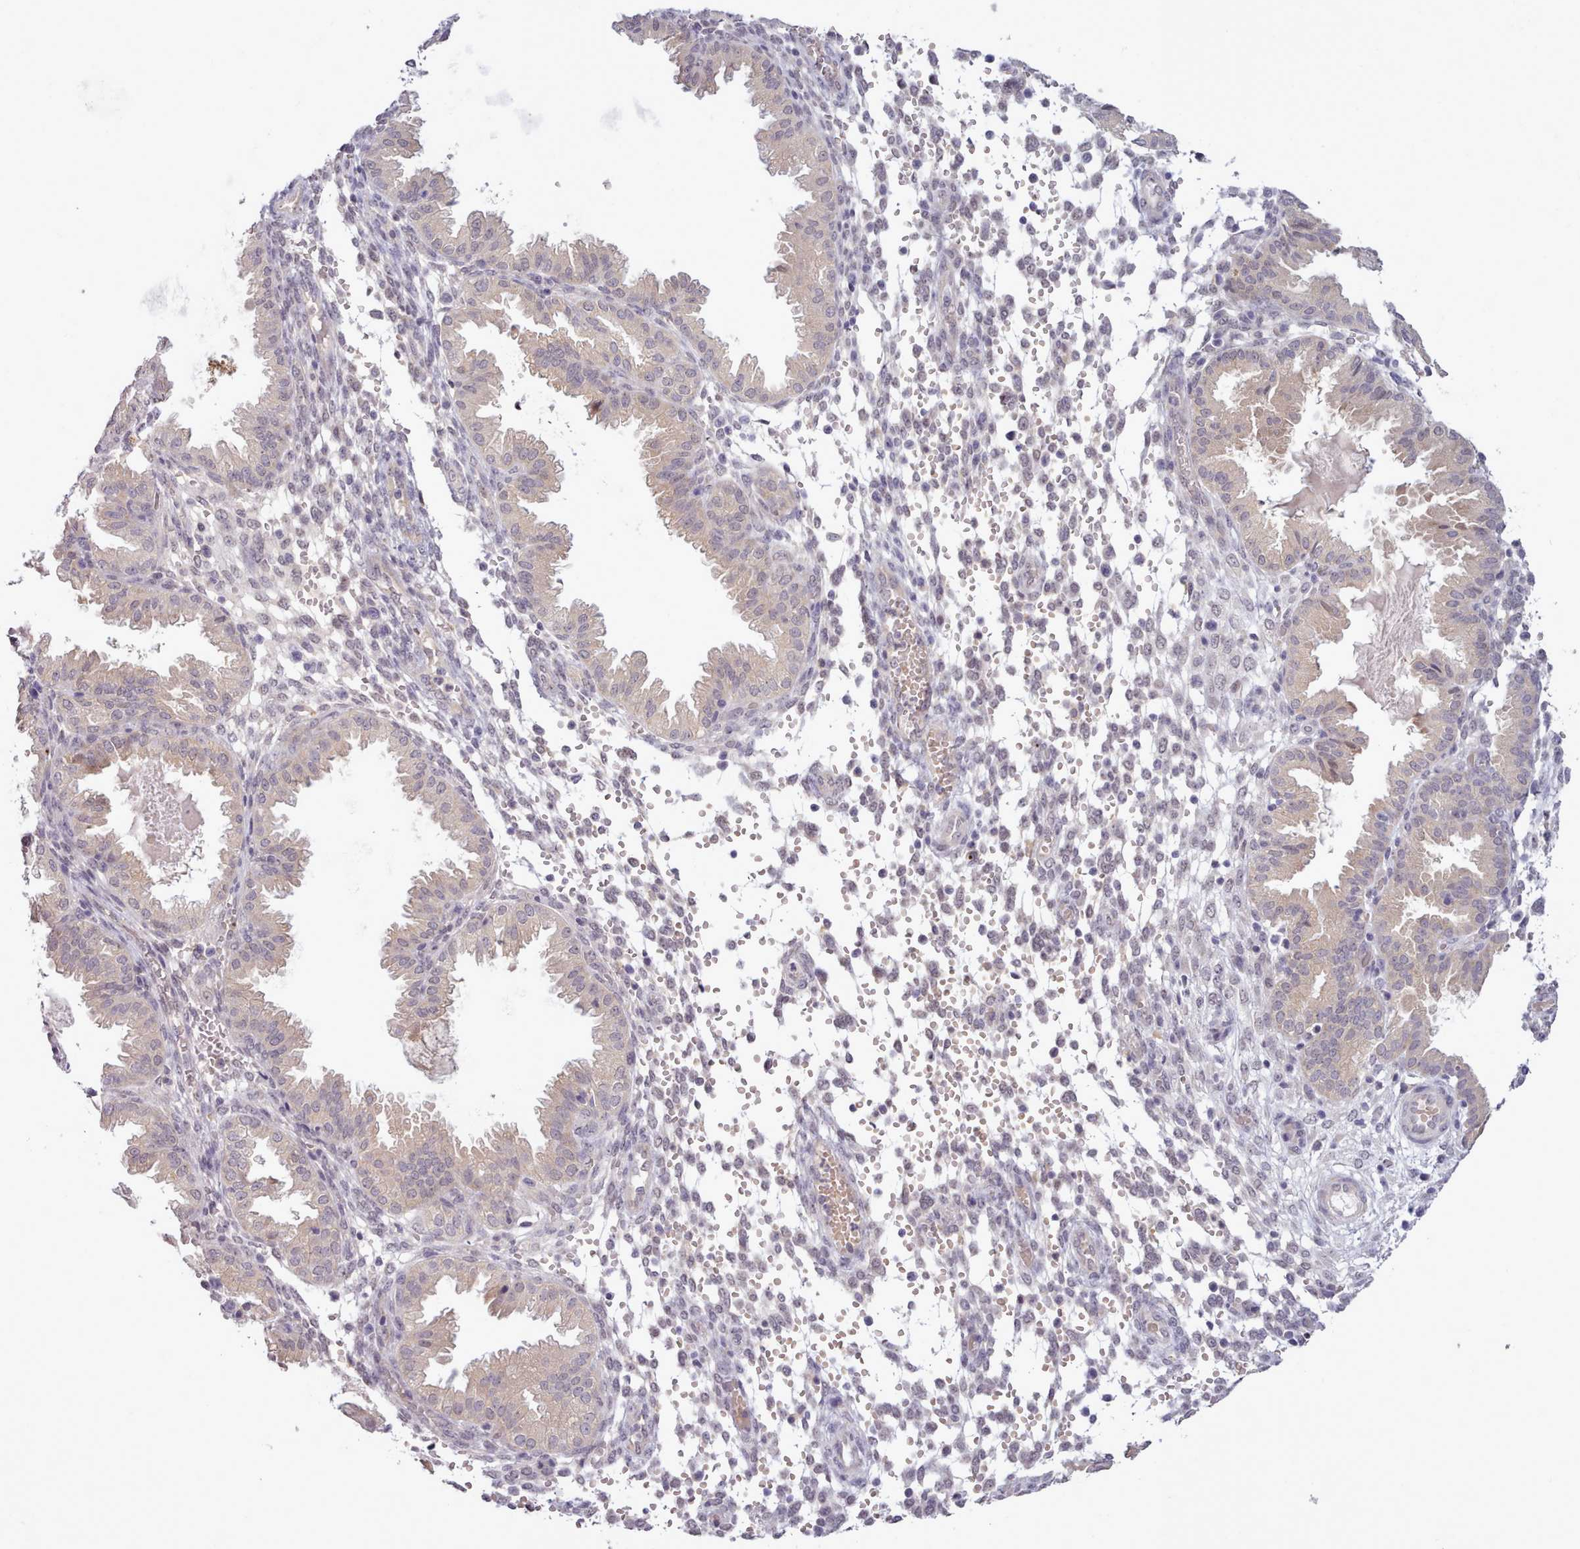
{"staining": {"intensity": "negative", "quantity": "none", "location": "none"}, "tissue": "endometrium", "cell_type": "Cells in endometrial stroma", "image_type": "normal", "snomed": [{"axis": "morphology", "description": "Normal tissue, NOS"}, {"axis": "topography", "description": "Endometrium"}], "caption": "Endometrium stained for a protein using immunohistochemistry shows no staining cells in endometrial stroma.", "gene": "ARL17A", "patient": {"sex": "female", "age": 33}}